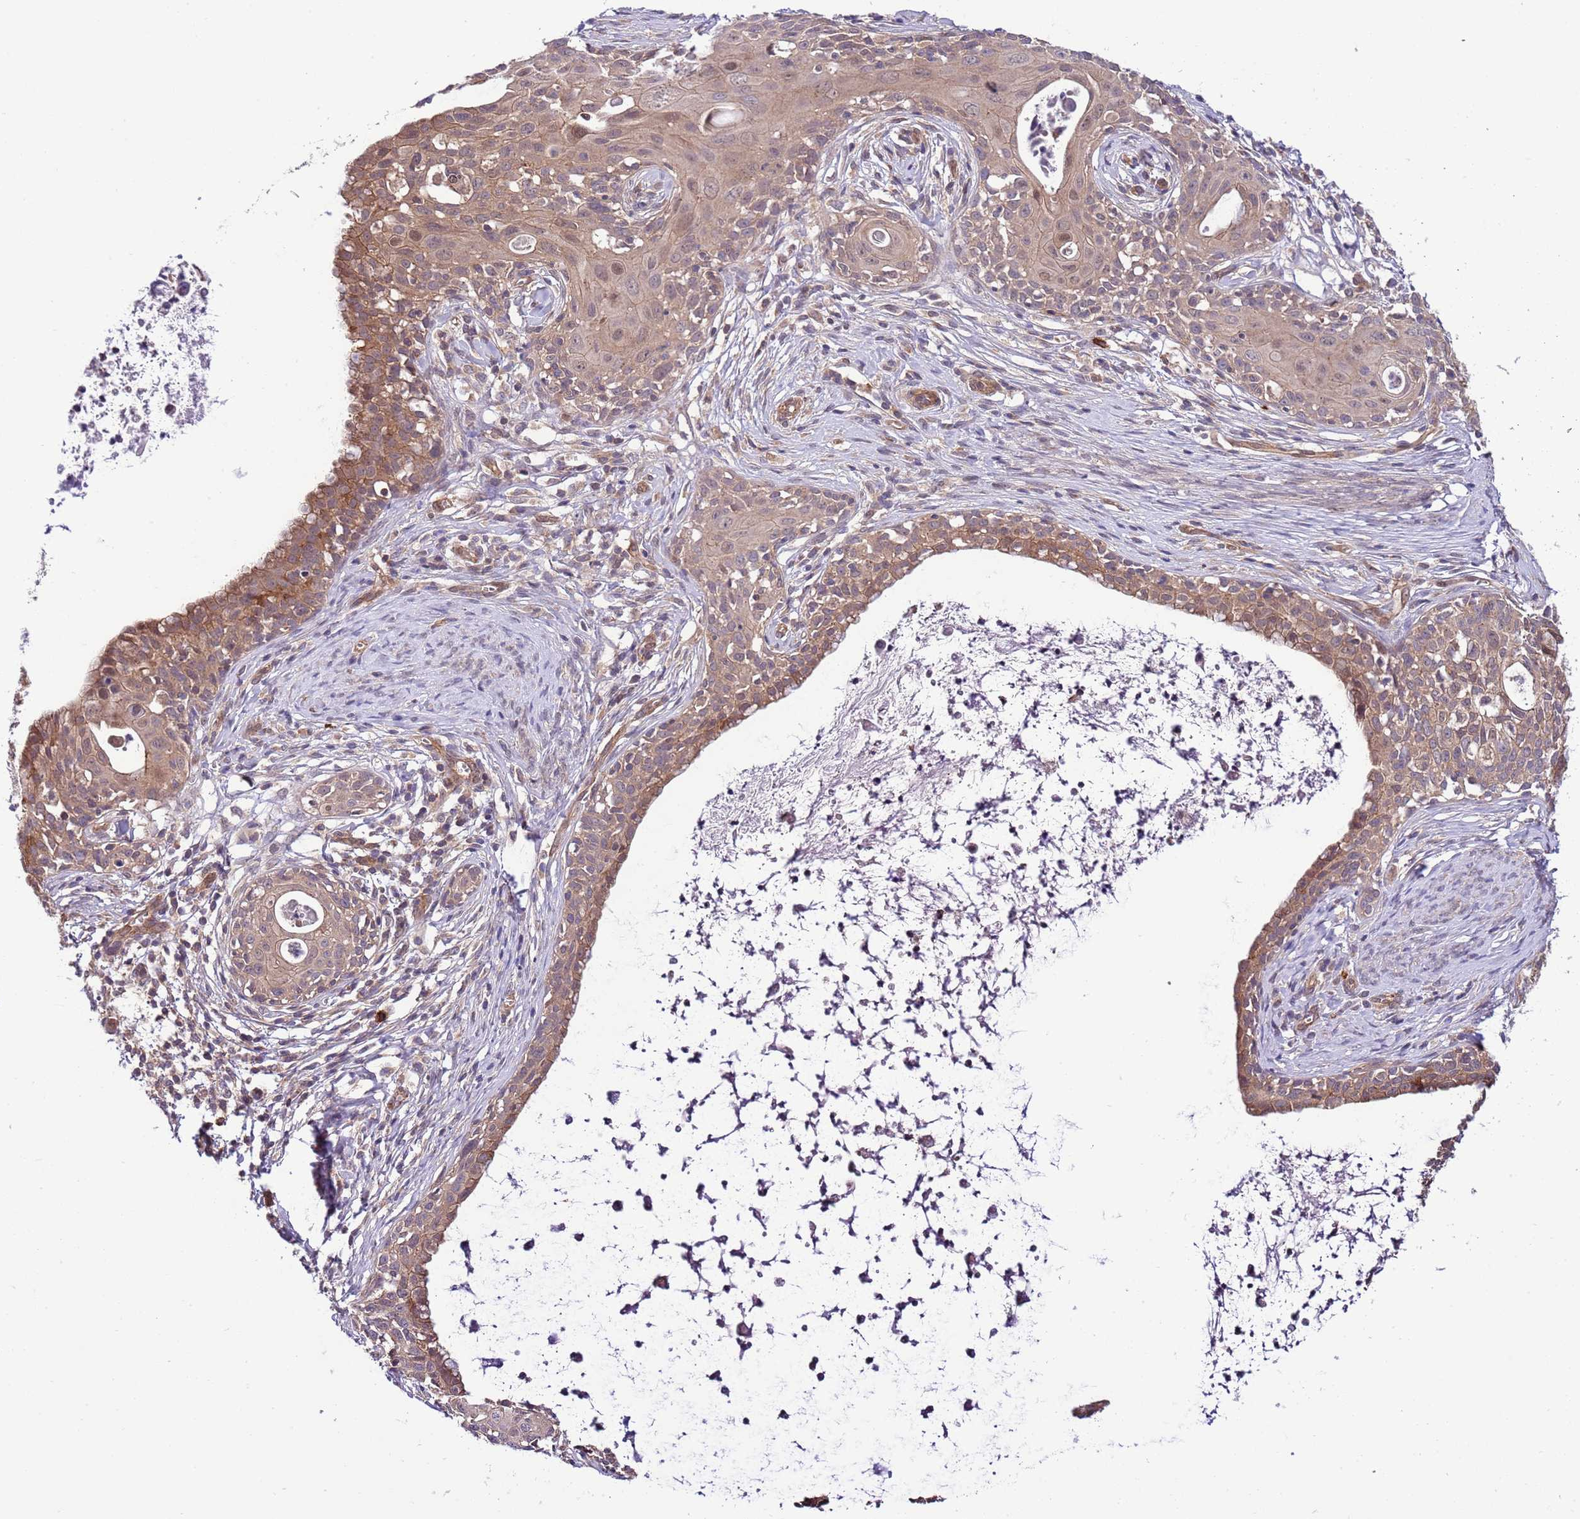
{"staining": {"intensity": "moderate", "quantity": ">75%", "location": "cytoplasmic/membranous"}, "tissue": "cervical cancer", "cell_type": "Tumor cells", "image_type": "cancer", "snomed": [{"axis": "morphology", "description": "Squamous cell carcinoma, NOS"}, {"axis": "topography", "description": "Cervix"}], "caption": "Squamous cell carcinoma (cervical) was stained to show a protein in brown. There is medium levels of moderate cytoplasmic/membranous staining in approximately >75% of tumor cells. (DAB (3,3'-diaminobenzidine) = brown stain, brightfield microscopy at high magnification).", "gene": "DONSON", "patient": {"sex": "female", "age": 52}}